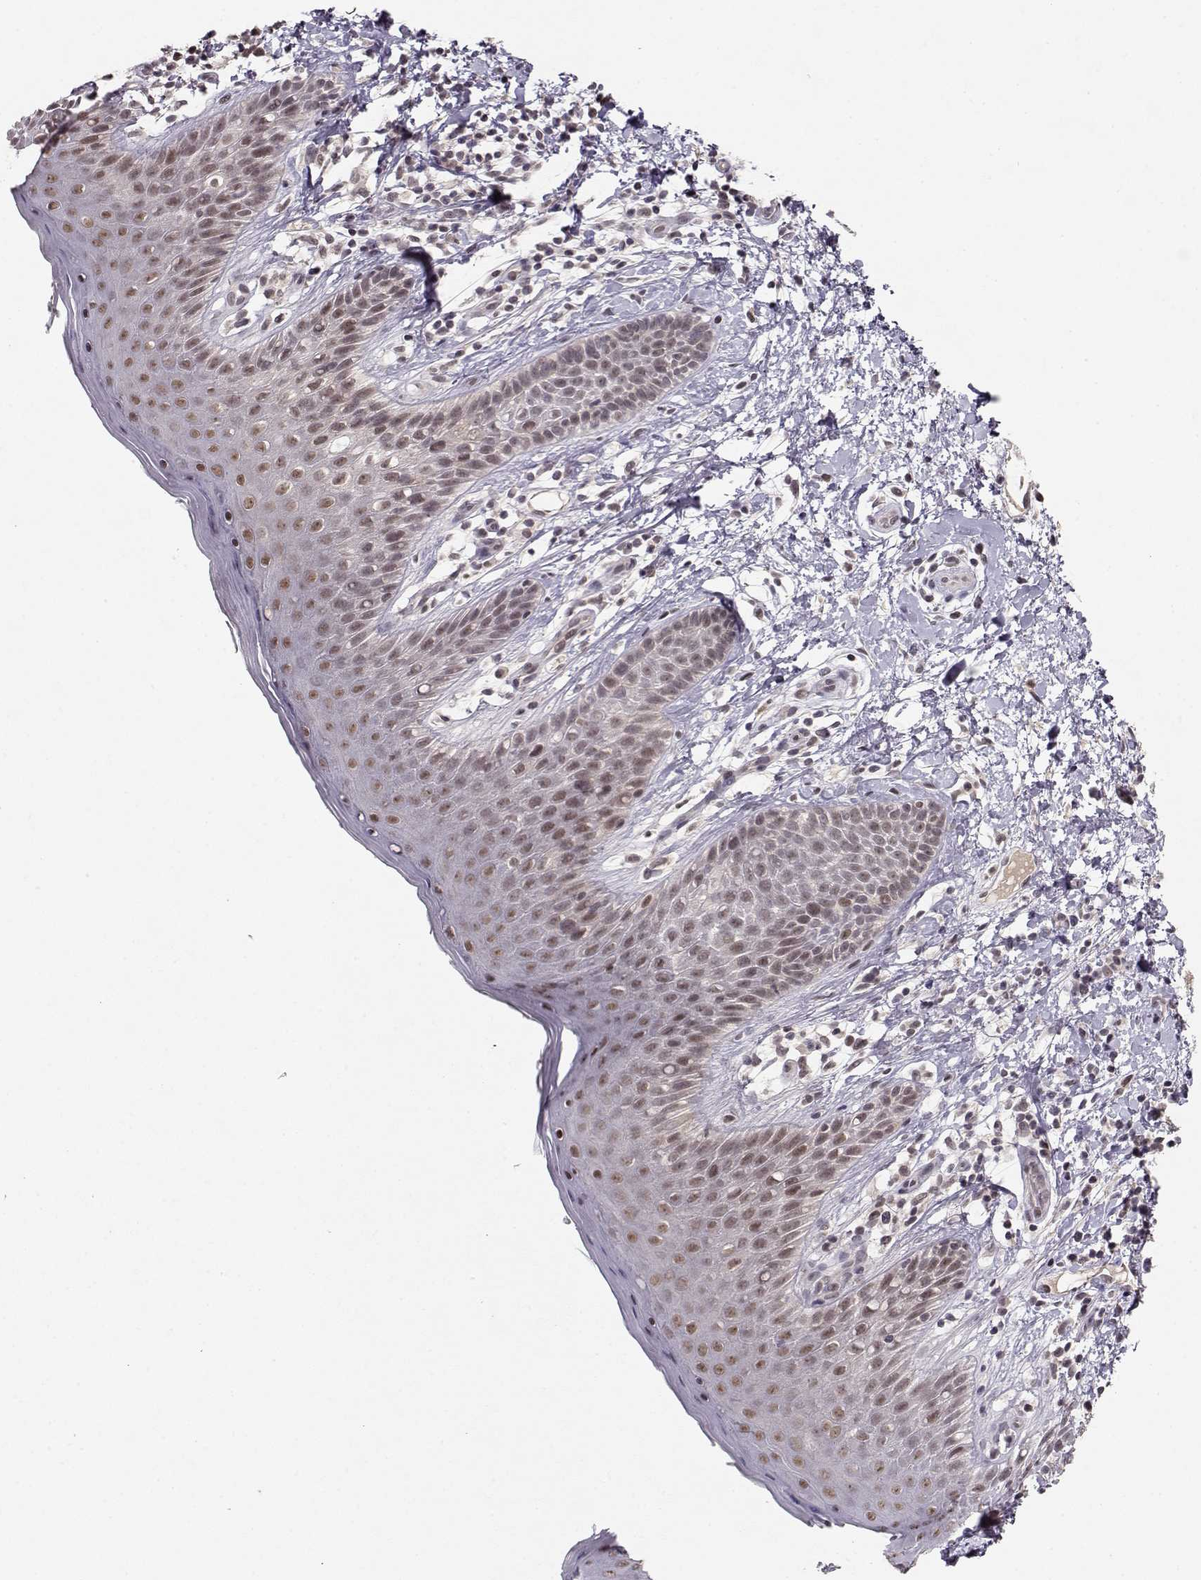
{"staining": {"intensity": "moderate", "quantity": ">75%", "location": "nuclear"}, "tissue": "skin", "cell_type": "Epidermal cells", "image_type": "normal", "snomed": [{"axis": "morphology", "description": "Normal tissue, NOS"}, {"axis": "topography", "description": "Anal"}], "caption": "Epidermal cells exhibit moderate nuclear positivity in about >75% of cells in unremarkable skin.", "gene": "CSNK2A1", "patient": {"sex": "male", "age": 36}}